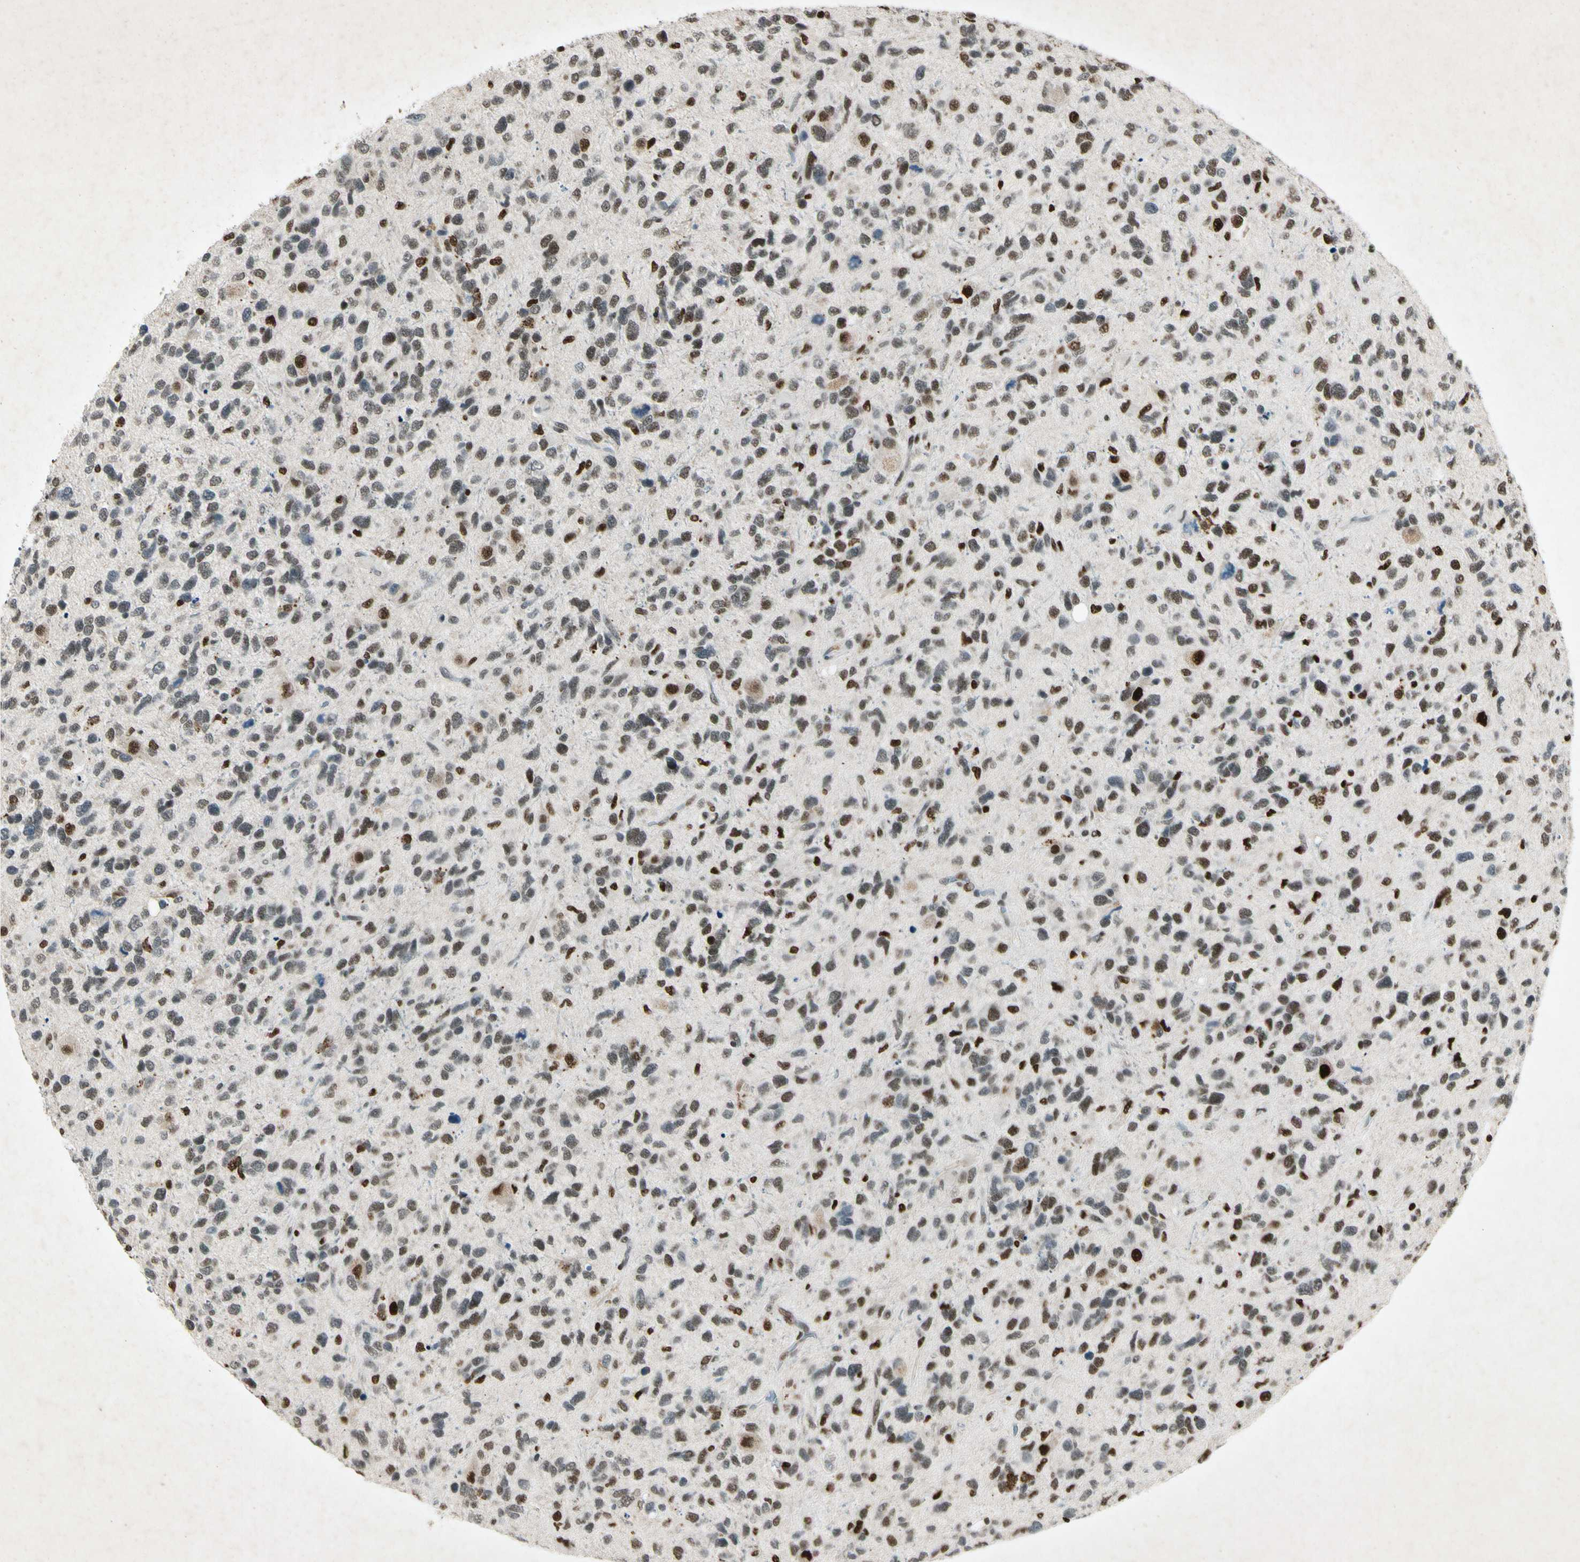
{"staining": {"intensity": "strong", "quantity": ">75%", "location": "nuclear"}, "tissue": "glioma", "cell_type": "Tumor cells", "image_type": "cancer", "snomed": [{"axis": "morphology", "description": "Glioma, malignant, High grade"}, {"axis": "topography", "description": "Brain"}], "caption": "High-power microscopy captured an immunohistochemistry histopathology image of glioma, revealing strong nuclear staining in about >75% of tumor cells.", "gene": "RNF43", "patient": {"sex": "female", "age": 58}}